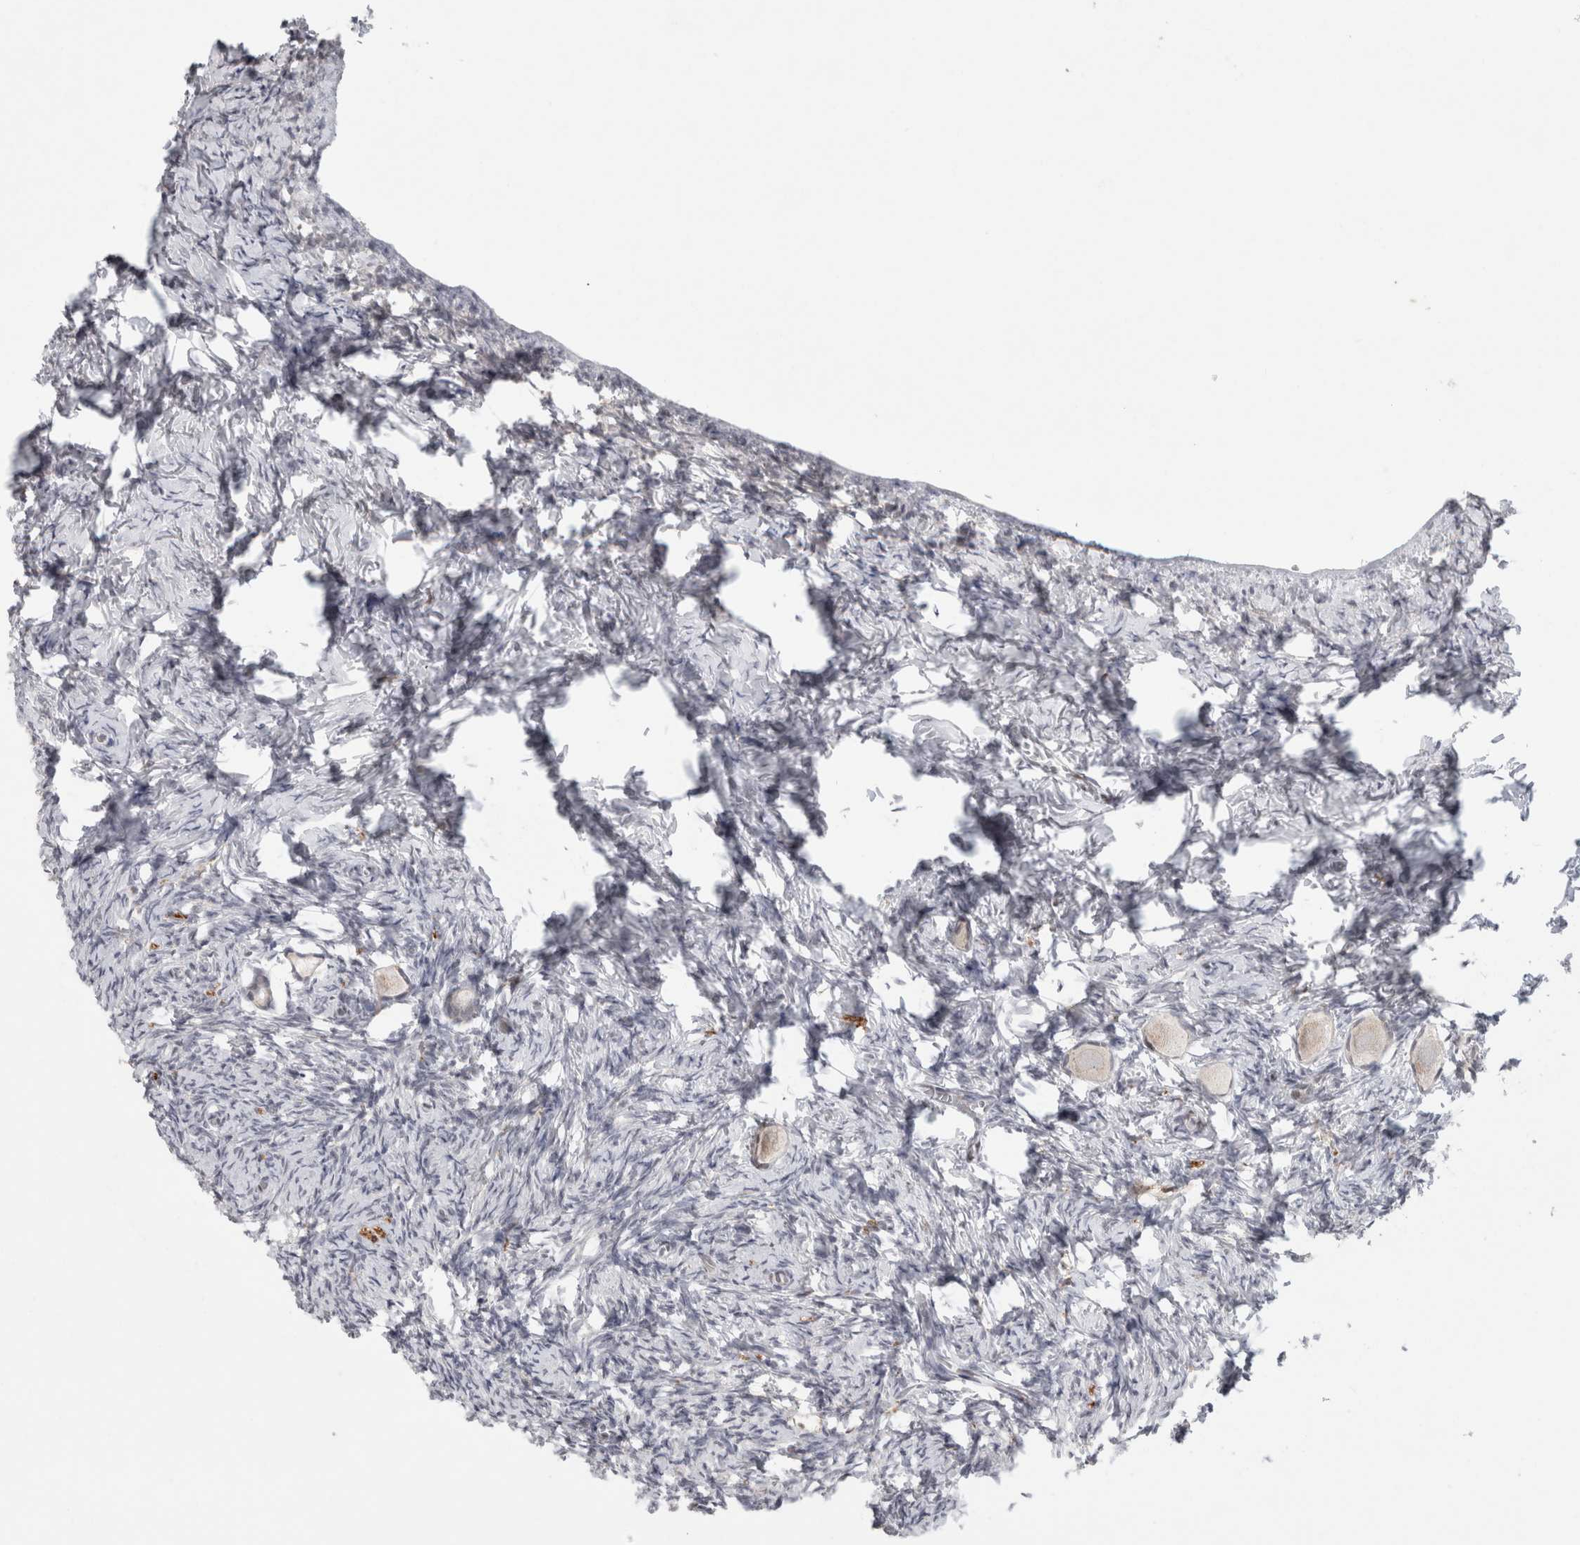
{"staining": {"intensity": "weak", "quantity": "25%-75%", "location": "cytoplasmic/membranous"}, "tissue": "ovary", "cell_type": "Follicle cells", "image_type": "normal", "snomed": [{"axis": "morphology", "description": "Normal tissue, NOS"}, {"axis": "topography", "description": "Ovary"}], "caption": "Immunohistochemical staining of unremarkable ovary demonstrates low levels of weak cytoplasmic/membranous staining in about 25%-75% of follicle cells. The protein of interest is shown in brown color, while the nuclei are stained blue.", "gene": "SRARP", "patient": {"sex": "female", "age": 27}}